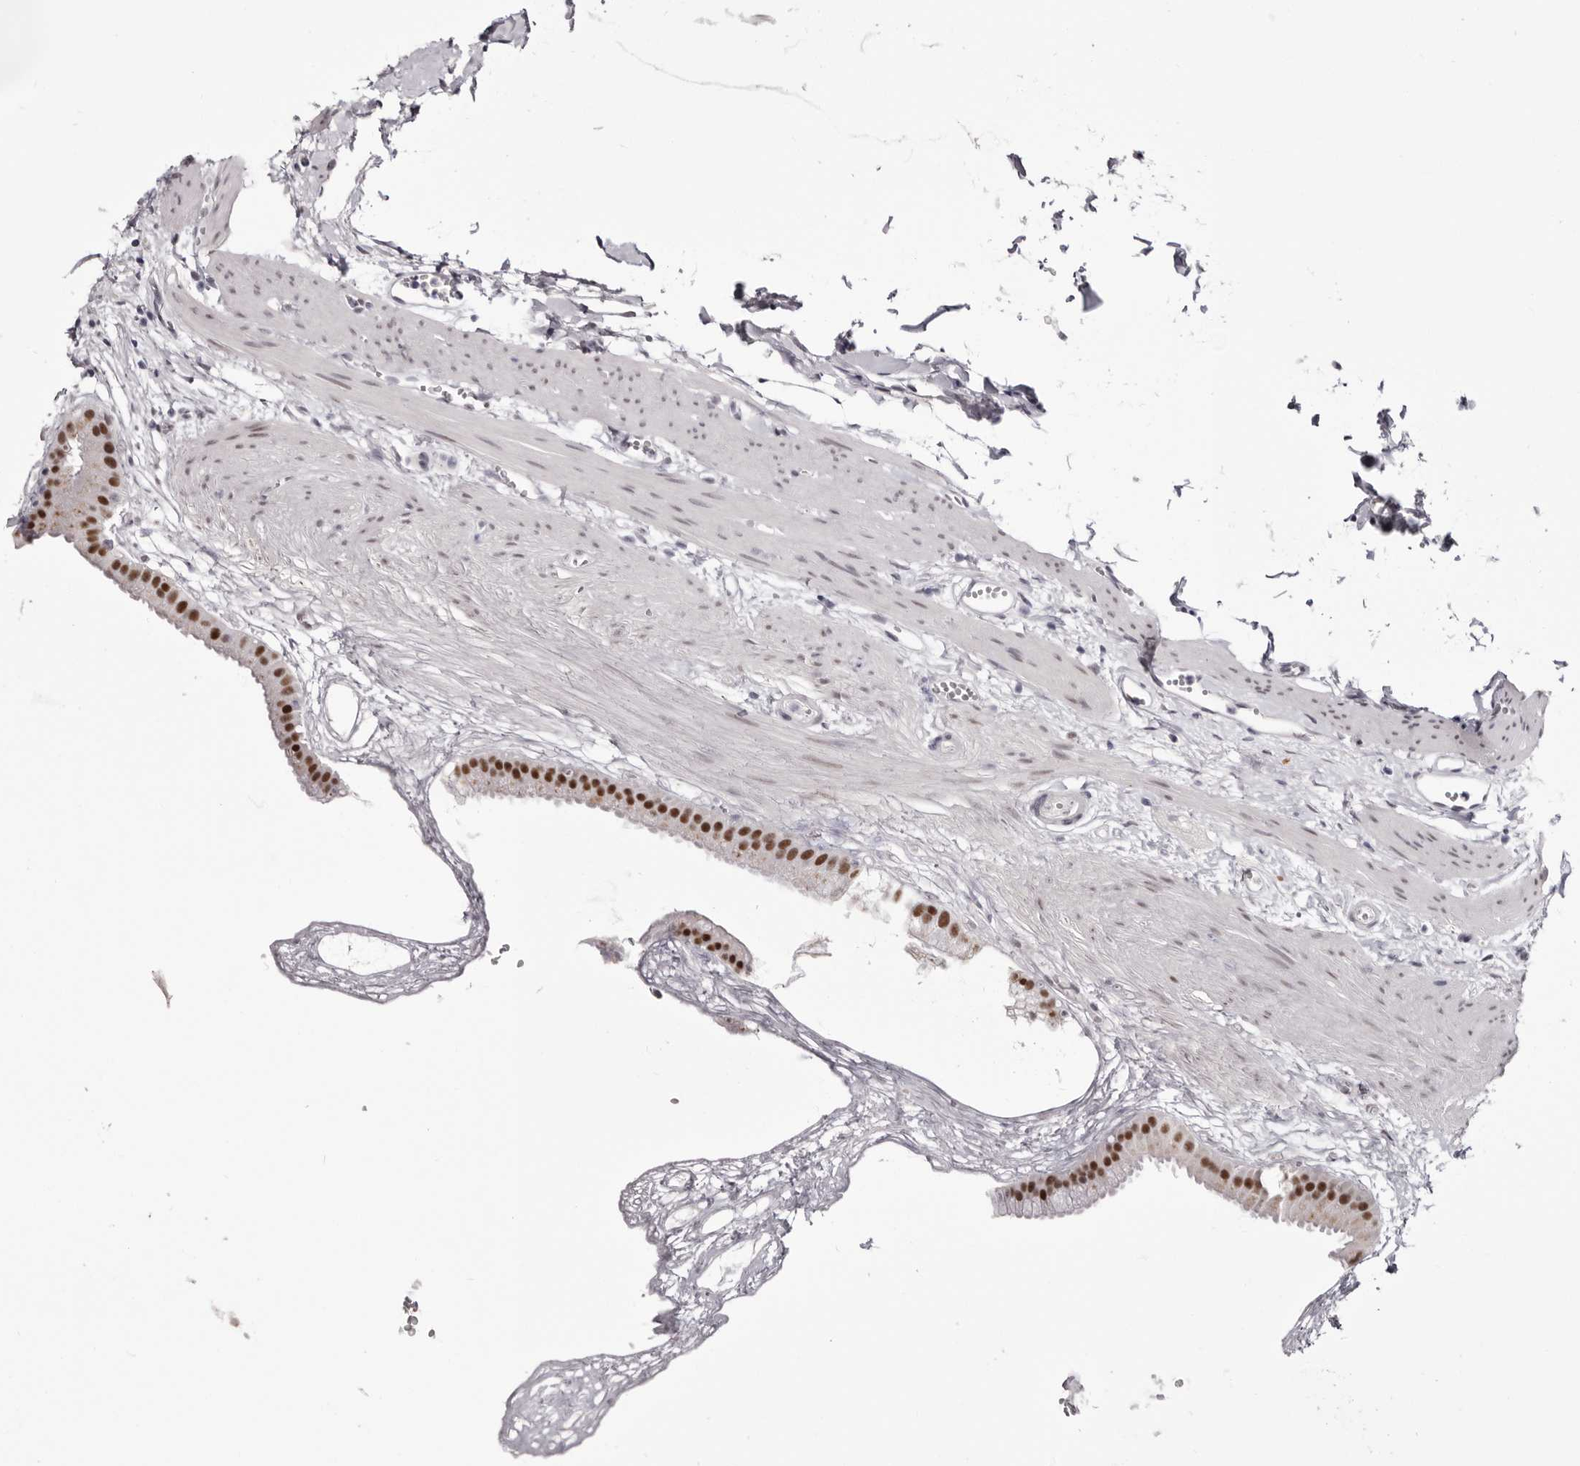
{"staining": {"intensity": "strong", "quantity": ">75%", "location": "nuclear"}, "tissue": "gallbladder", "cell_type": "Glandular cells", "image_type": "normal", "snomed": [{"axis": "morphology", "description": "Normal tissue, NOS"}, {"axis": "topography", "description": "Gallbladder"}], "caption": "Human gallbladder stained with a brown dye displays strong nuclear positive staining in about >75% of glandular cells.", "gene": "ZNF326", "patient": {"sex": "female", "age": 64}}